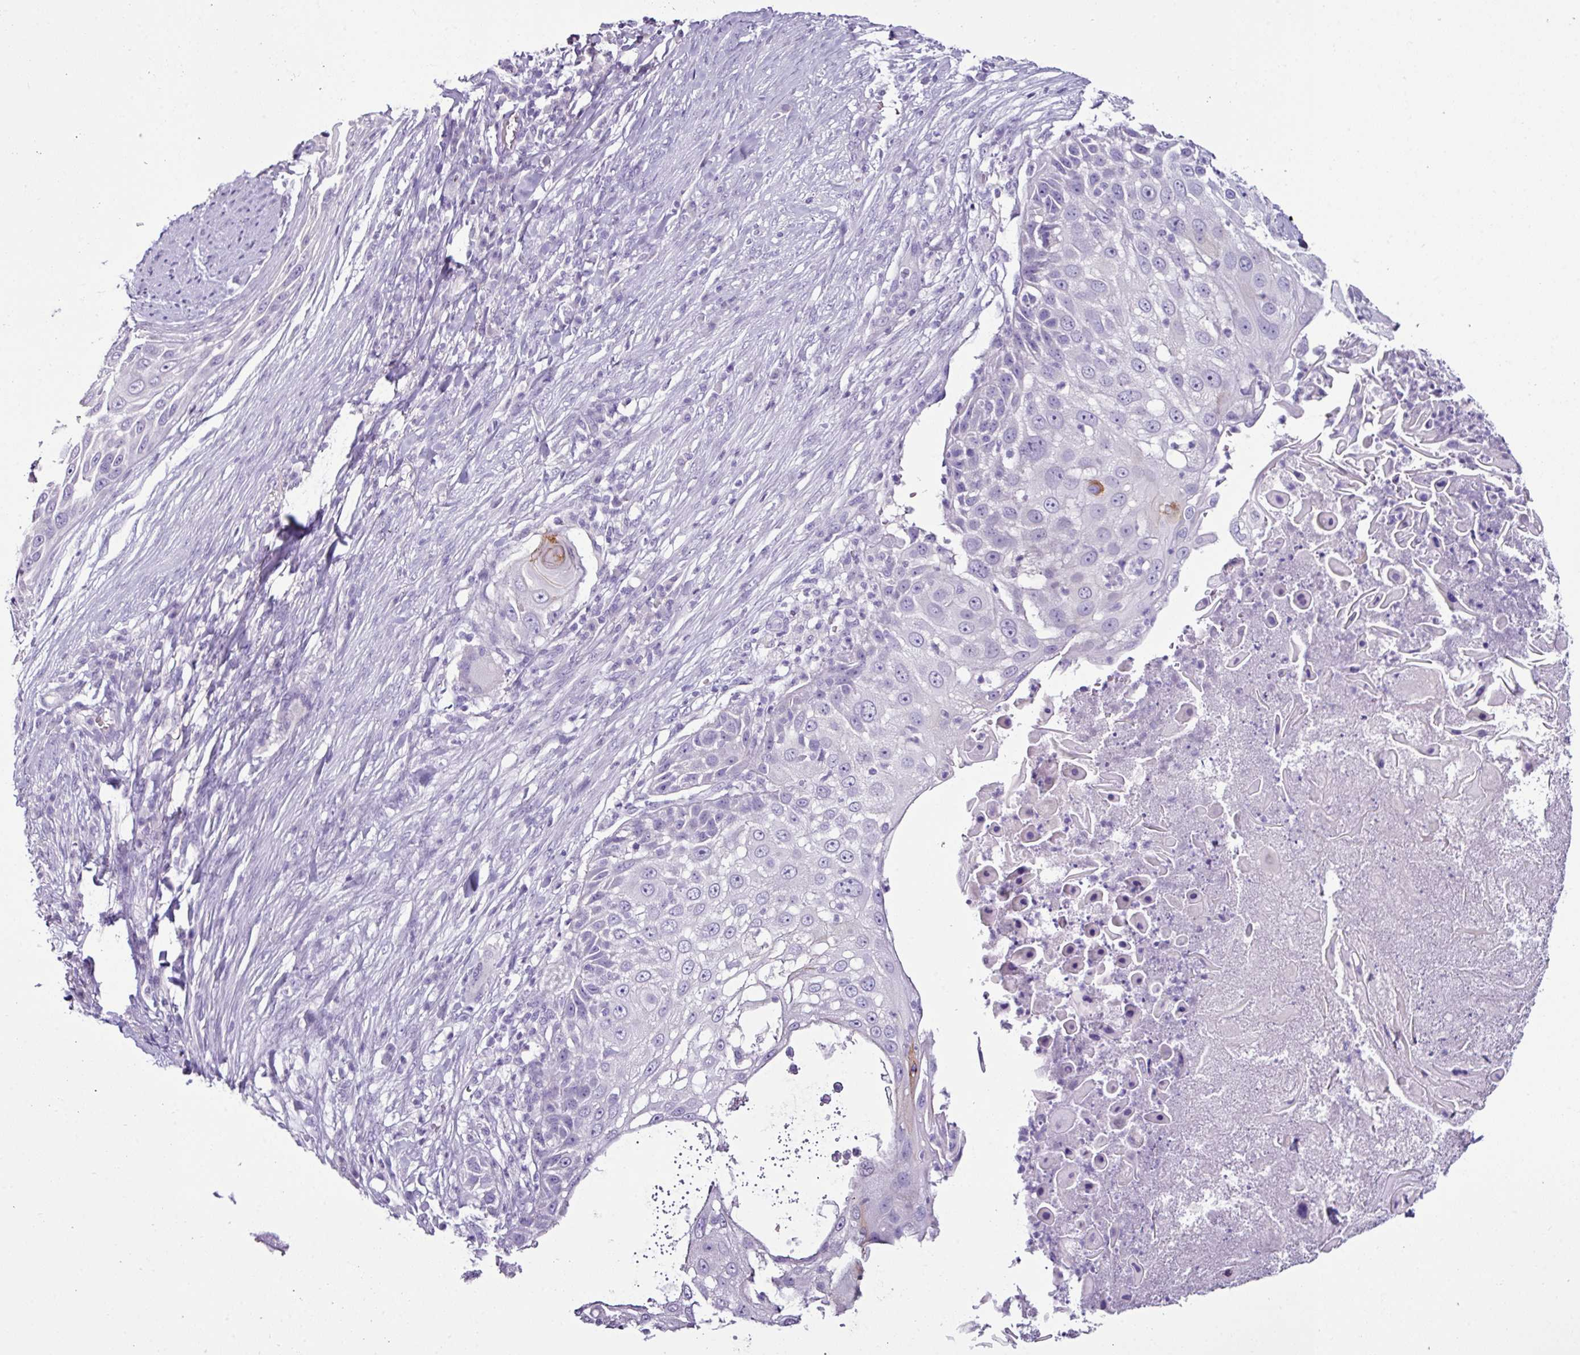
{"staining": {"intensity": "negative", "quantity": "none", "location": "none"}, "tissue": "skin cancer", "cell_type": "Tumor cells", "image_type": "cancer", "snomed": [{"axis": "morphology", "description": "Squamous cell carcinoma, NOS"}, {"axis": "topography", "description": "Skin"}], "caption": "The micrograph displays no significant positivity in tumor cells of skin cancer (squamous cell carcinoma). Nuclei are stained in blue.", "gene": "GLP2R", "patient": {"sex": "female", "age": 44}}